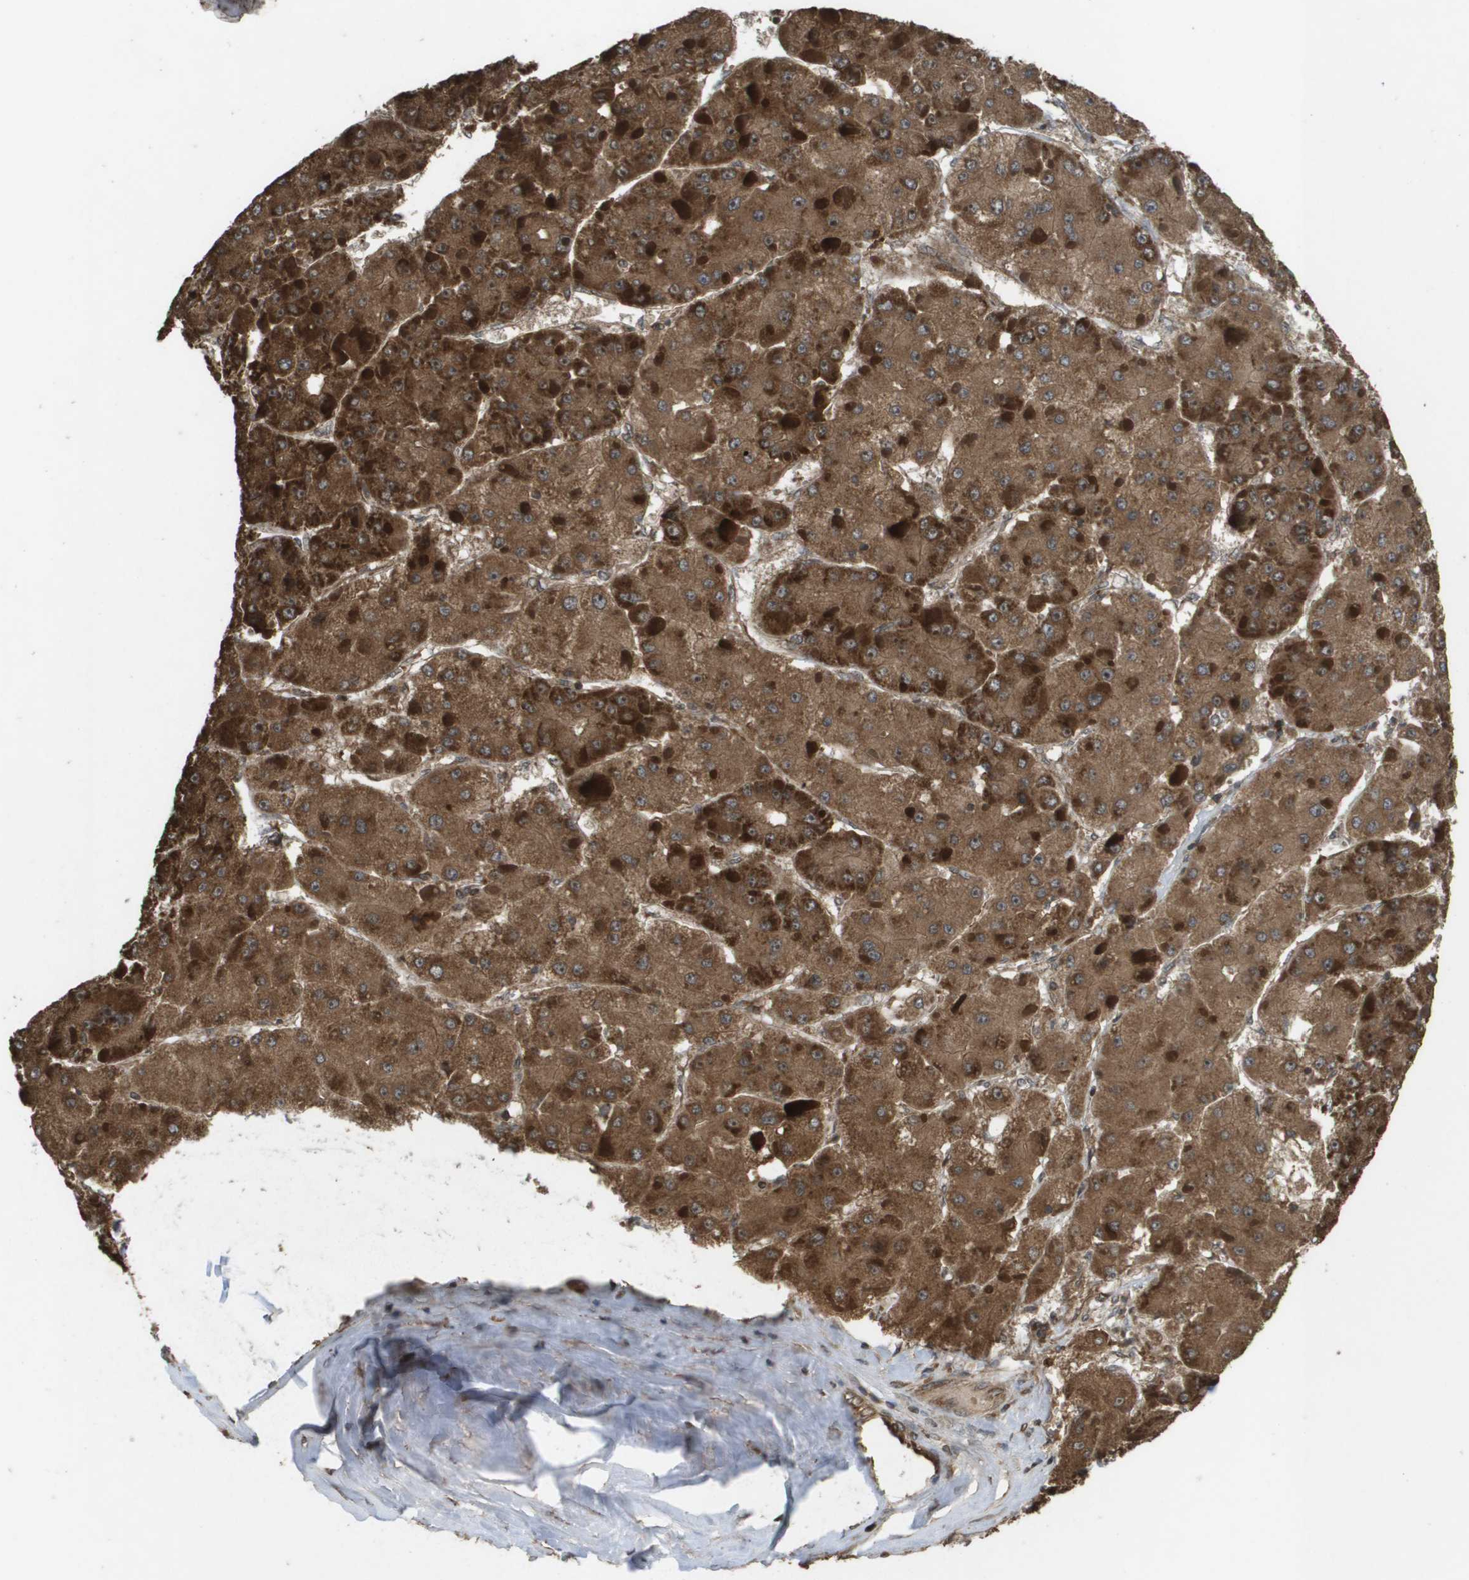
{"staining": {"intensity": "strong", "quantity": ">75%", "location": "cytoplasmic/membranous"}, "tissue": "liver cancer", "cell_type": "Tumor cells", "image_type": "cancer", "snomed": [{"axis": "morphology", "description": "Carcinoma, Hepatocellular, NOS"}, {"axis": "topography", "description": "Liver"}], "caption": "A high amount of strong cytoplasmic/membranous positivity is present in about >75% of tumor cells in liver cancer tissue.", "gene": "KIF11", "patient": {"sex": "female", "age": 73}}